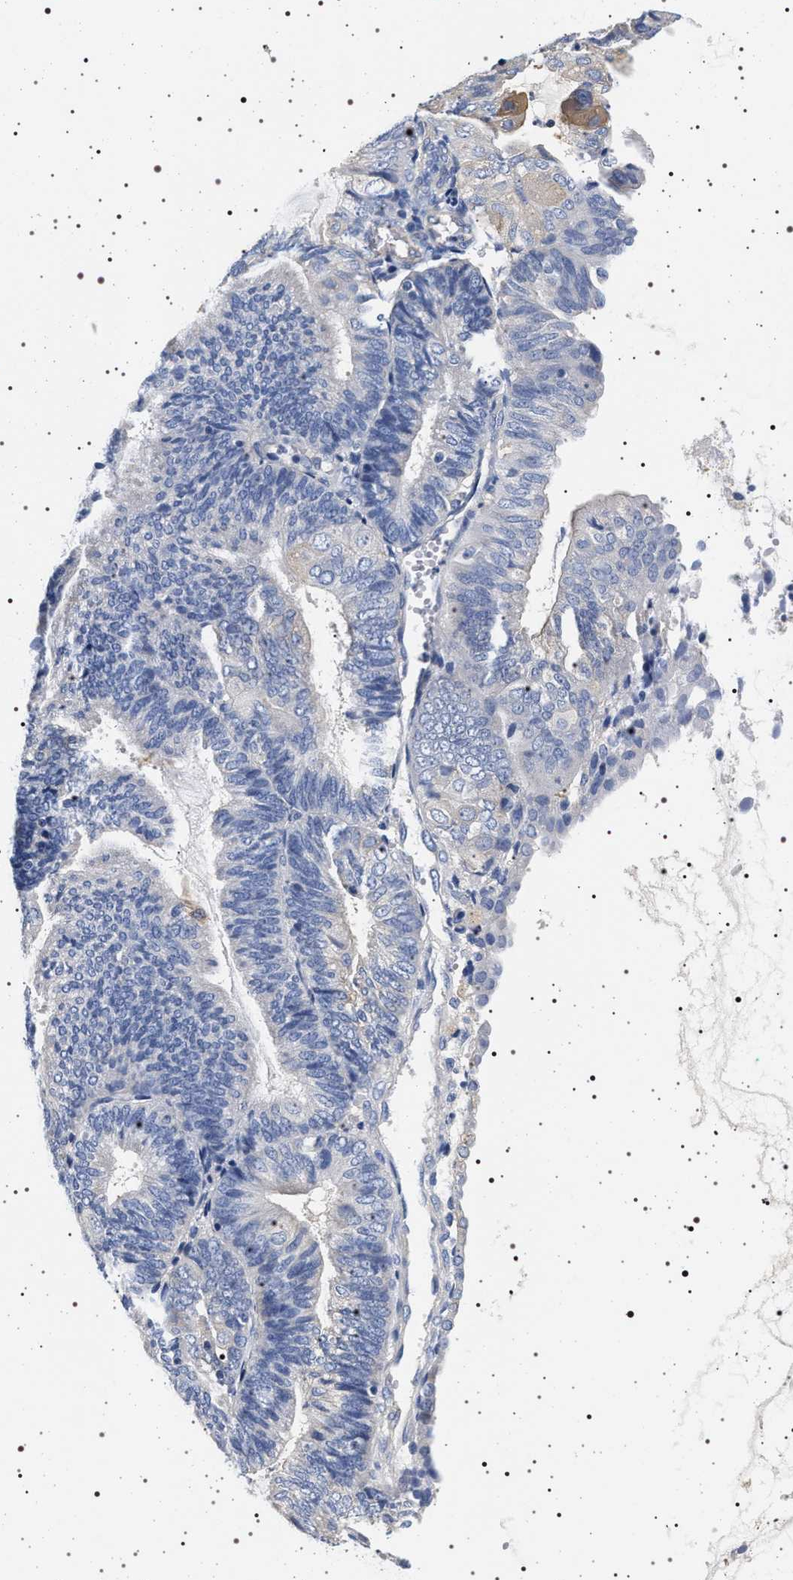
{"staining": {"intensity": "negative", "quantity": "none", "location": "none"}, "tissue": "endometrial cancer", "cell_type": "Tumor cells", "image_type": "cancer", "snomed": [{"axis": "morphology", "description": "Adenocarcinoma, NOS"}, {"axis": "topography", "description": "Endometrium"}], "caption": "This is a histopathology image of immunohistochemistry staining of adenocarcinoma (endometrial), which shows no positivity in tumor cells.", "gene": "HSD17B1", "patient": {"sex": "female", "age": 81}}